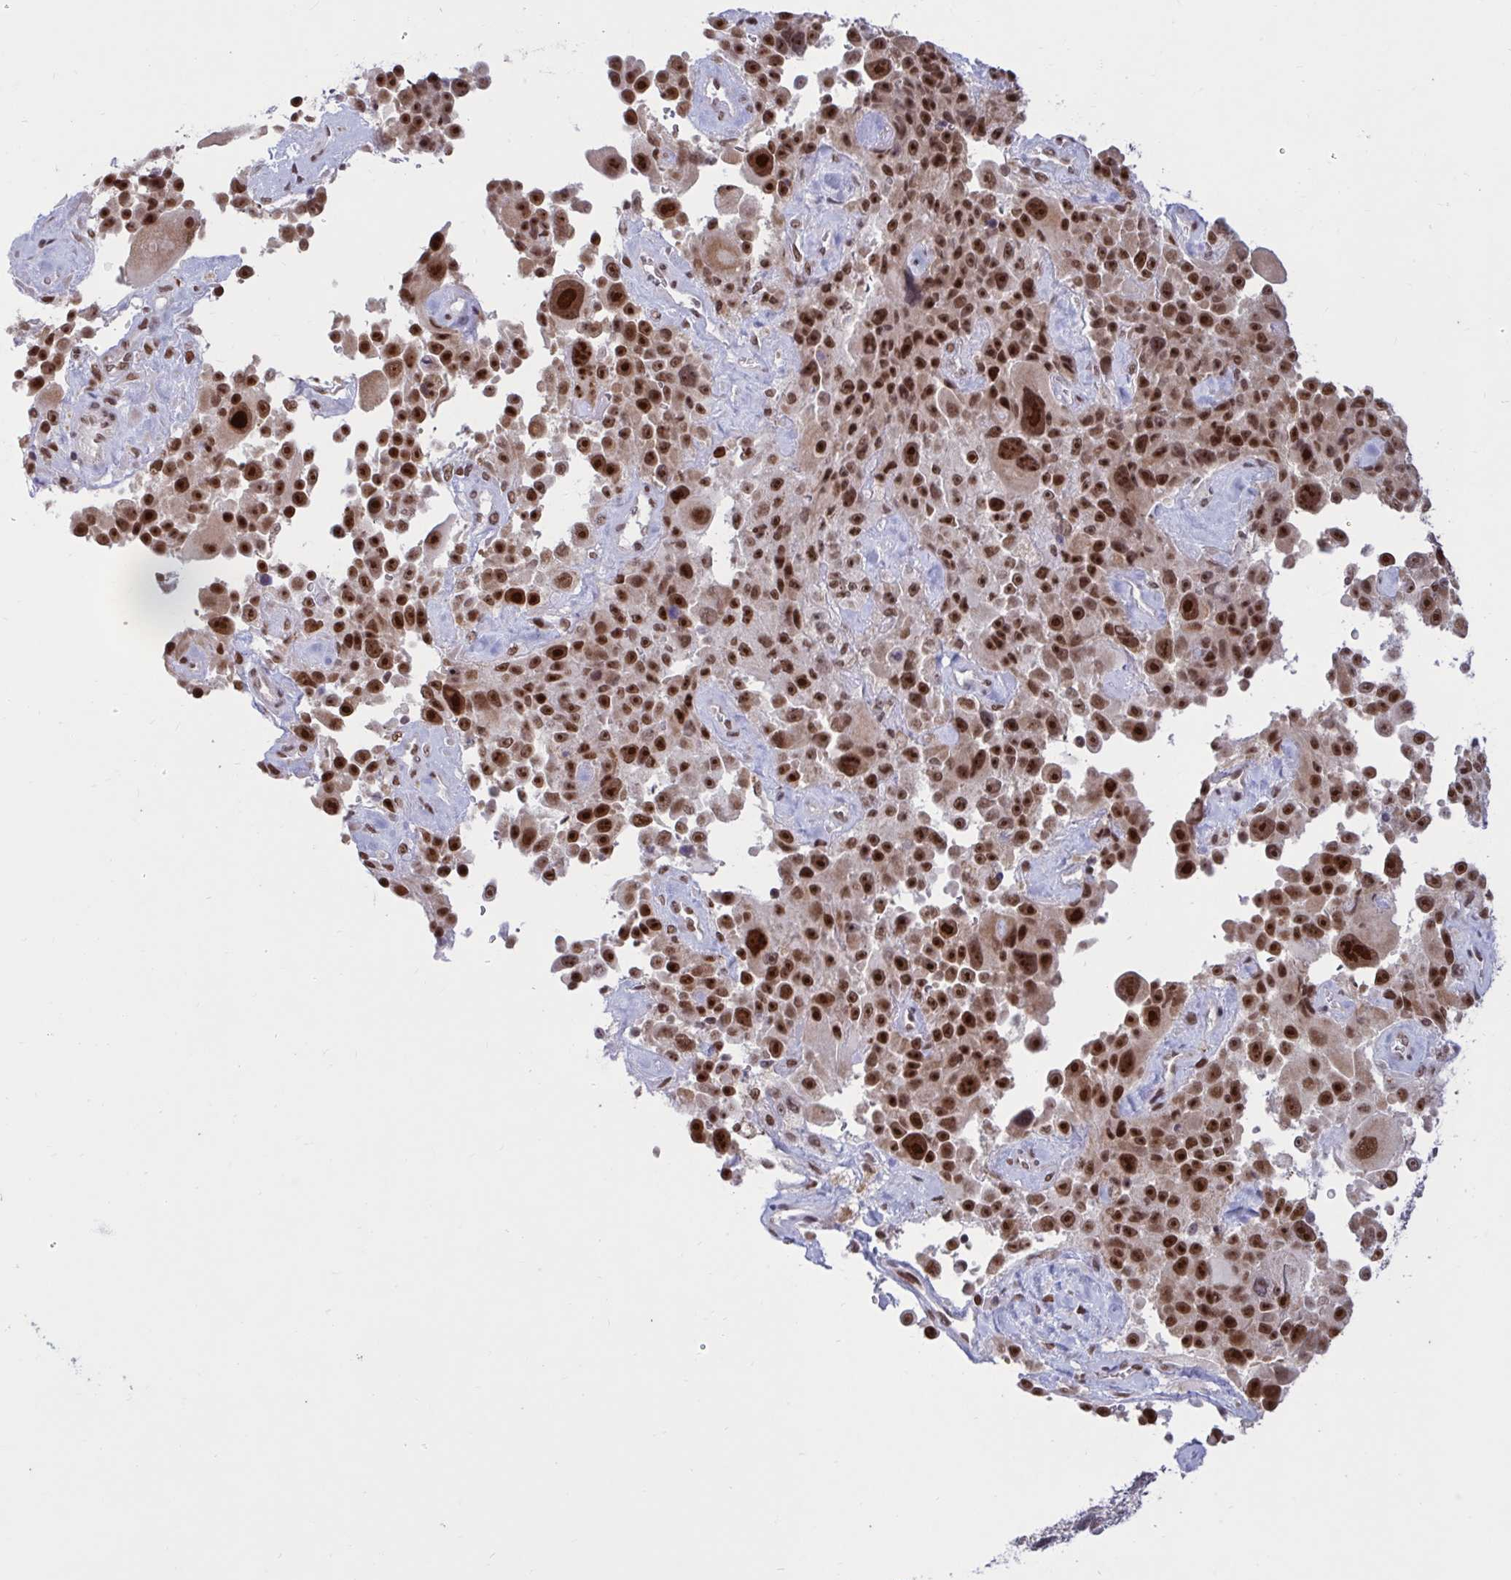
{"staining": {"intensity": "strong", "quantity": ">75%", "location": "nuclear"}, "tissue": "melanoma", "cell_type": "Tumor cells", "image_type": "cancer", "snomed": [{"axis": "morphology", "description": "Malignant melanoma, Metastatic site"}, {"axis": "topography", "description": "Lymph node"}], "caption": "Melanoma tissue displays strong nuclear positivity in approximately >75% of tumor cells", "gene": "PHF10", "patient": {"sex": "male", "age": 62}}